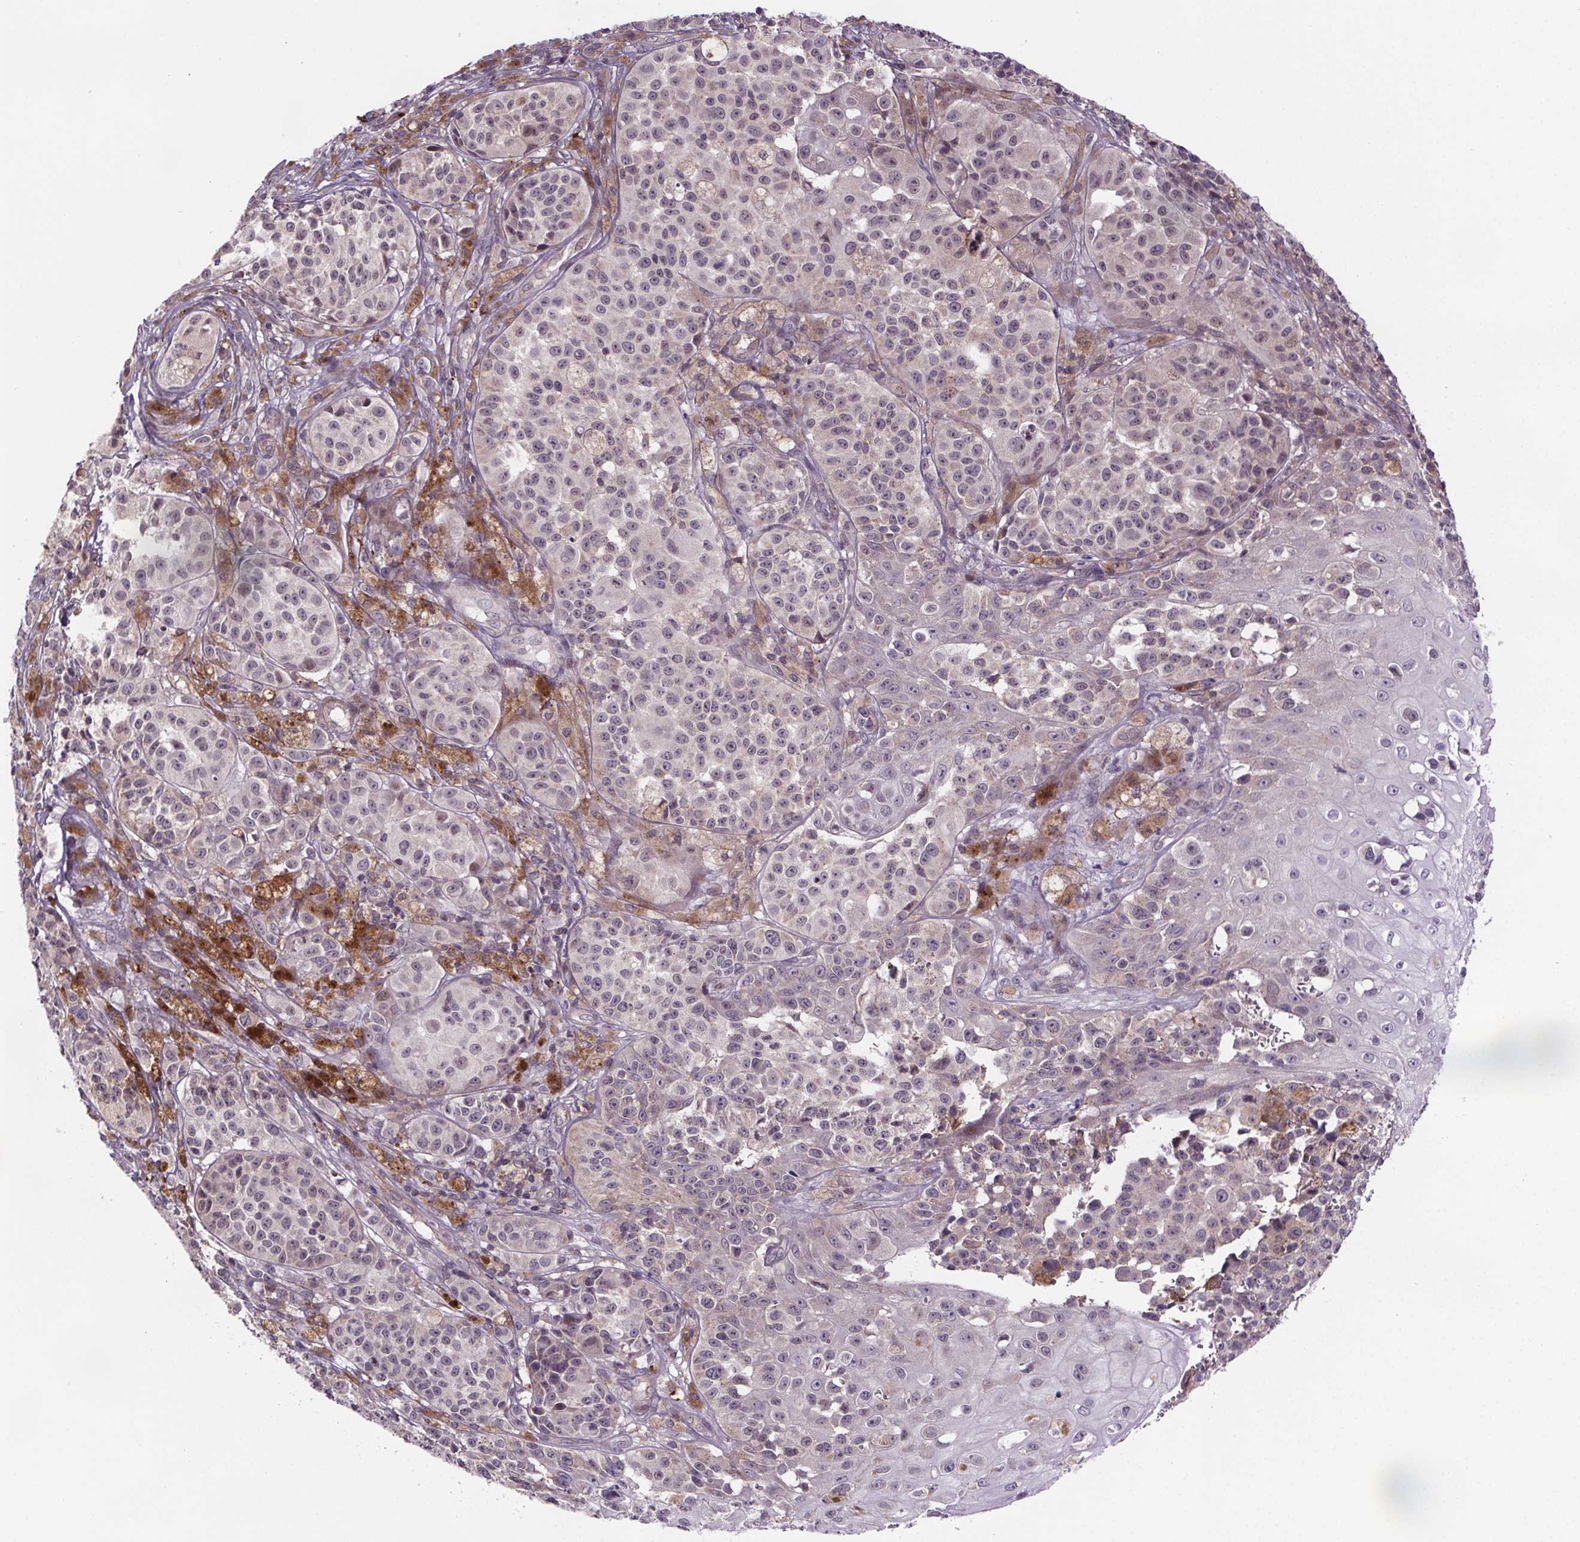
{"staining": {"intensity": "negative", "quantity": "none", "location": "none"}, "tissue": "melanoma", "cell_type": "Tumor cells", "image_type": "cancer", "snomed": [{"axis": "morphology", "description": "Malignant melanoma, NOS"}, {"axis": "topography", "description": "Skin"}], "caption": "A high-resolution image shows immunohistochemistry (IHC) staining of melanoma, which shows no significant staining in tumor cells.", "gene": "TTC12", "patient": {"sex": "female", "age": 58}}